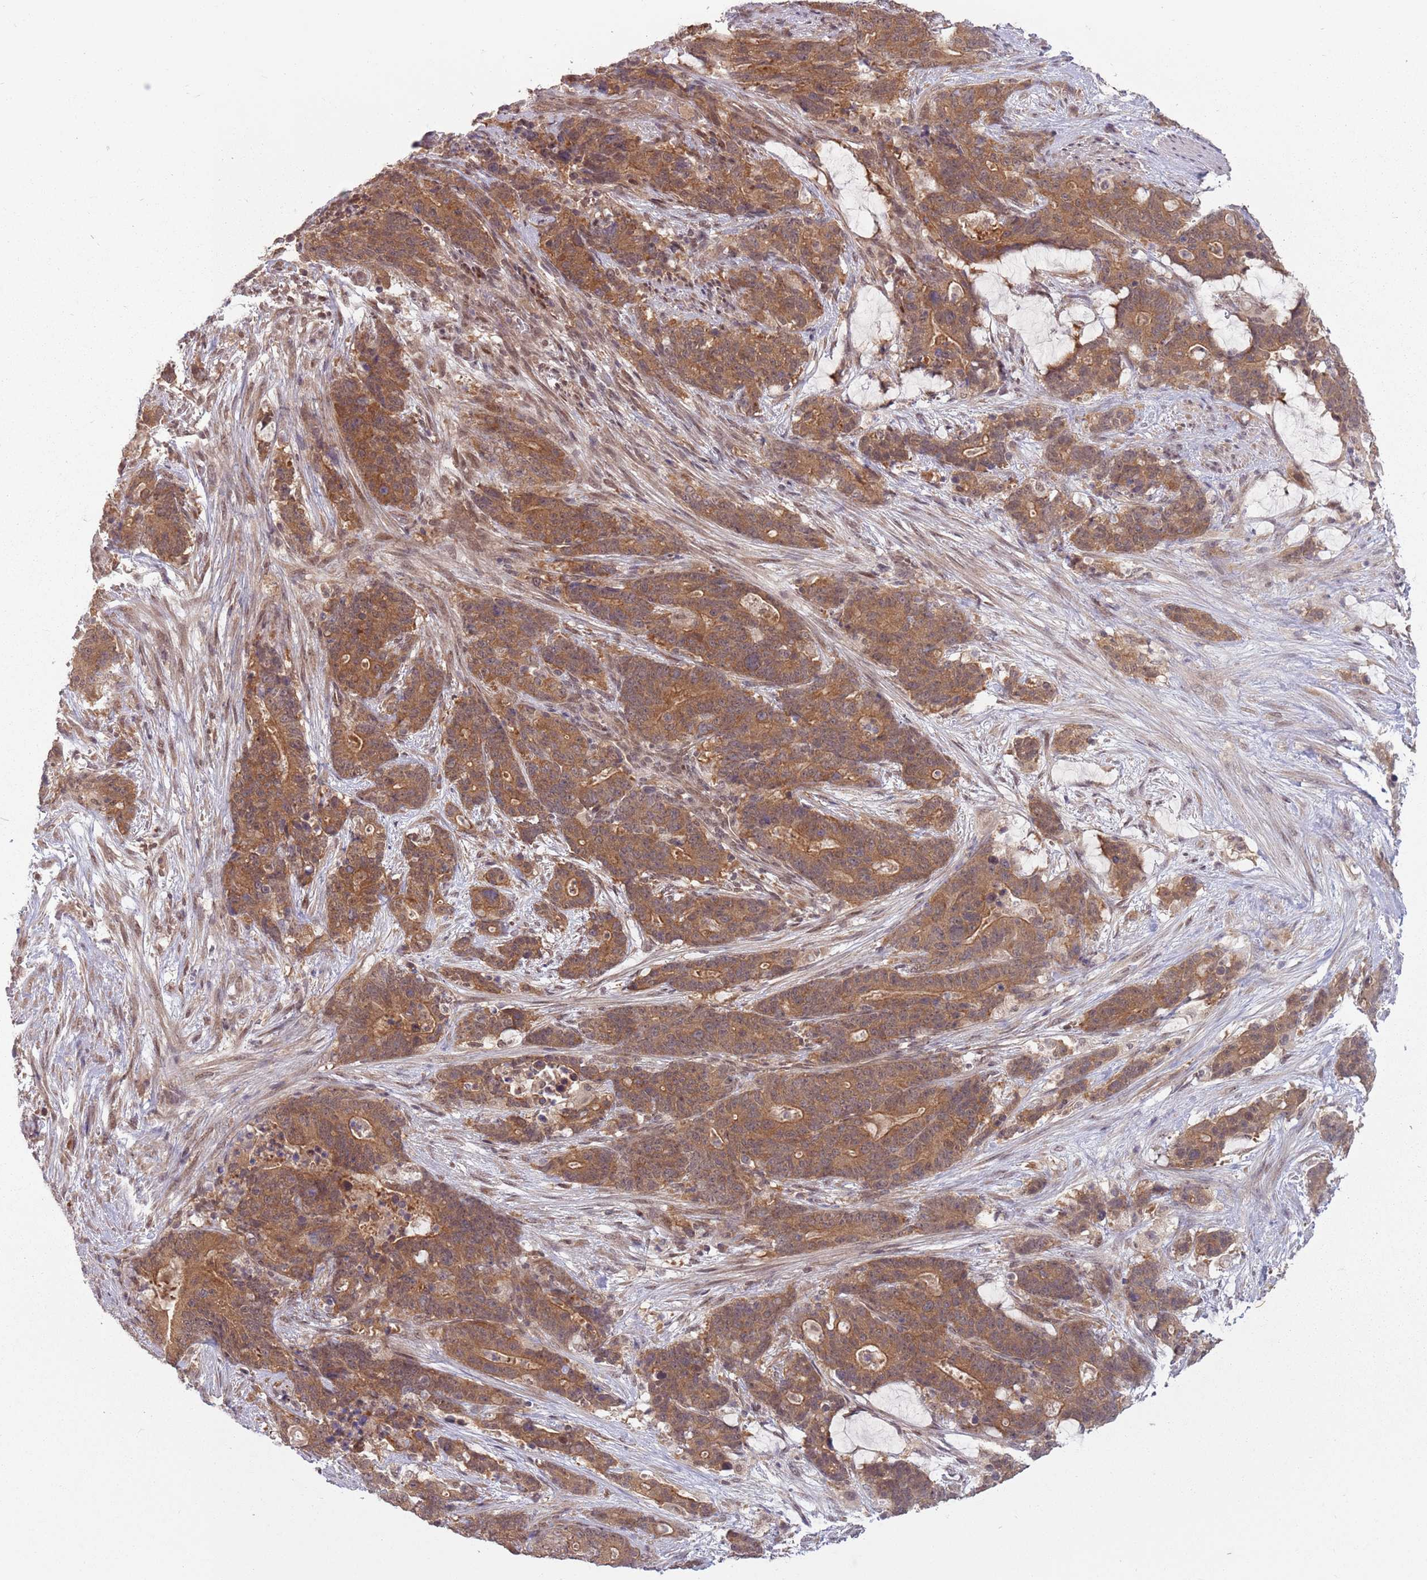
{"staining": {"intensity": "moderate", "quantity": ">75%", "location": "cytoplasmic/membranous"}, "tissue": "stomach cancer", "cell_type": "Tumor cells", "image_type": "cancer", "snomed": [{"axis": "morphology", "description": "Adenocarcinoma, NOS"}, {"axis": "topography", "description": "Stomach"}], "caption": "The immunohistochemical stain highlights moderate cytoplasmic/membranous positivity in tumor cells of stomach cancer (adenocarcinoma) tissue. Using DAB (brown) and hematoxylin (blue) stains, captured at high magnification using brightfield microscopy.", "gene": "ADAMTS3", "patient": {"sex": "female", "age": 76}}